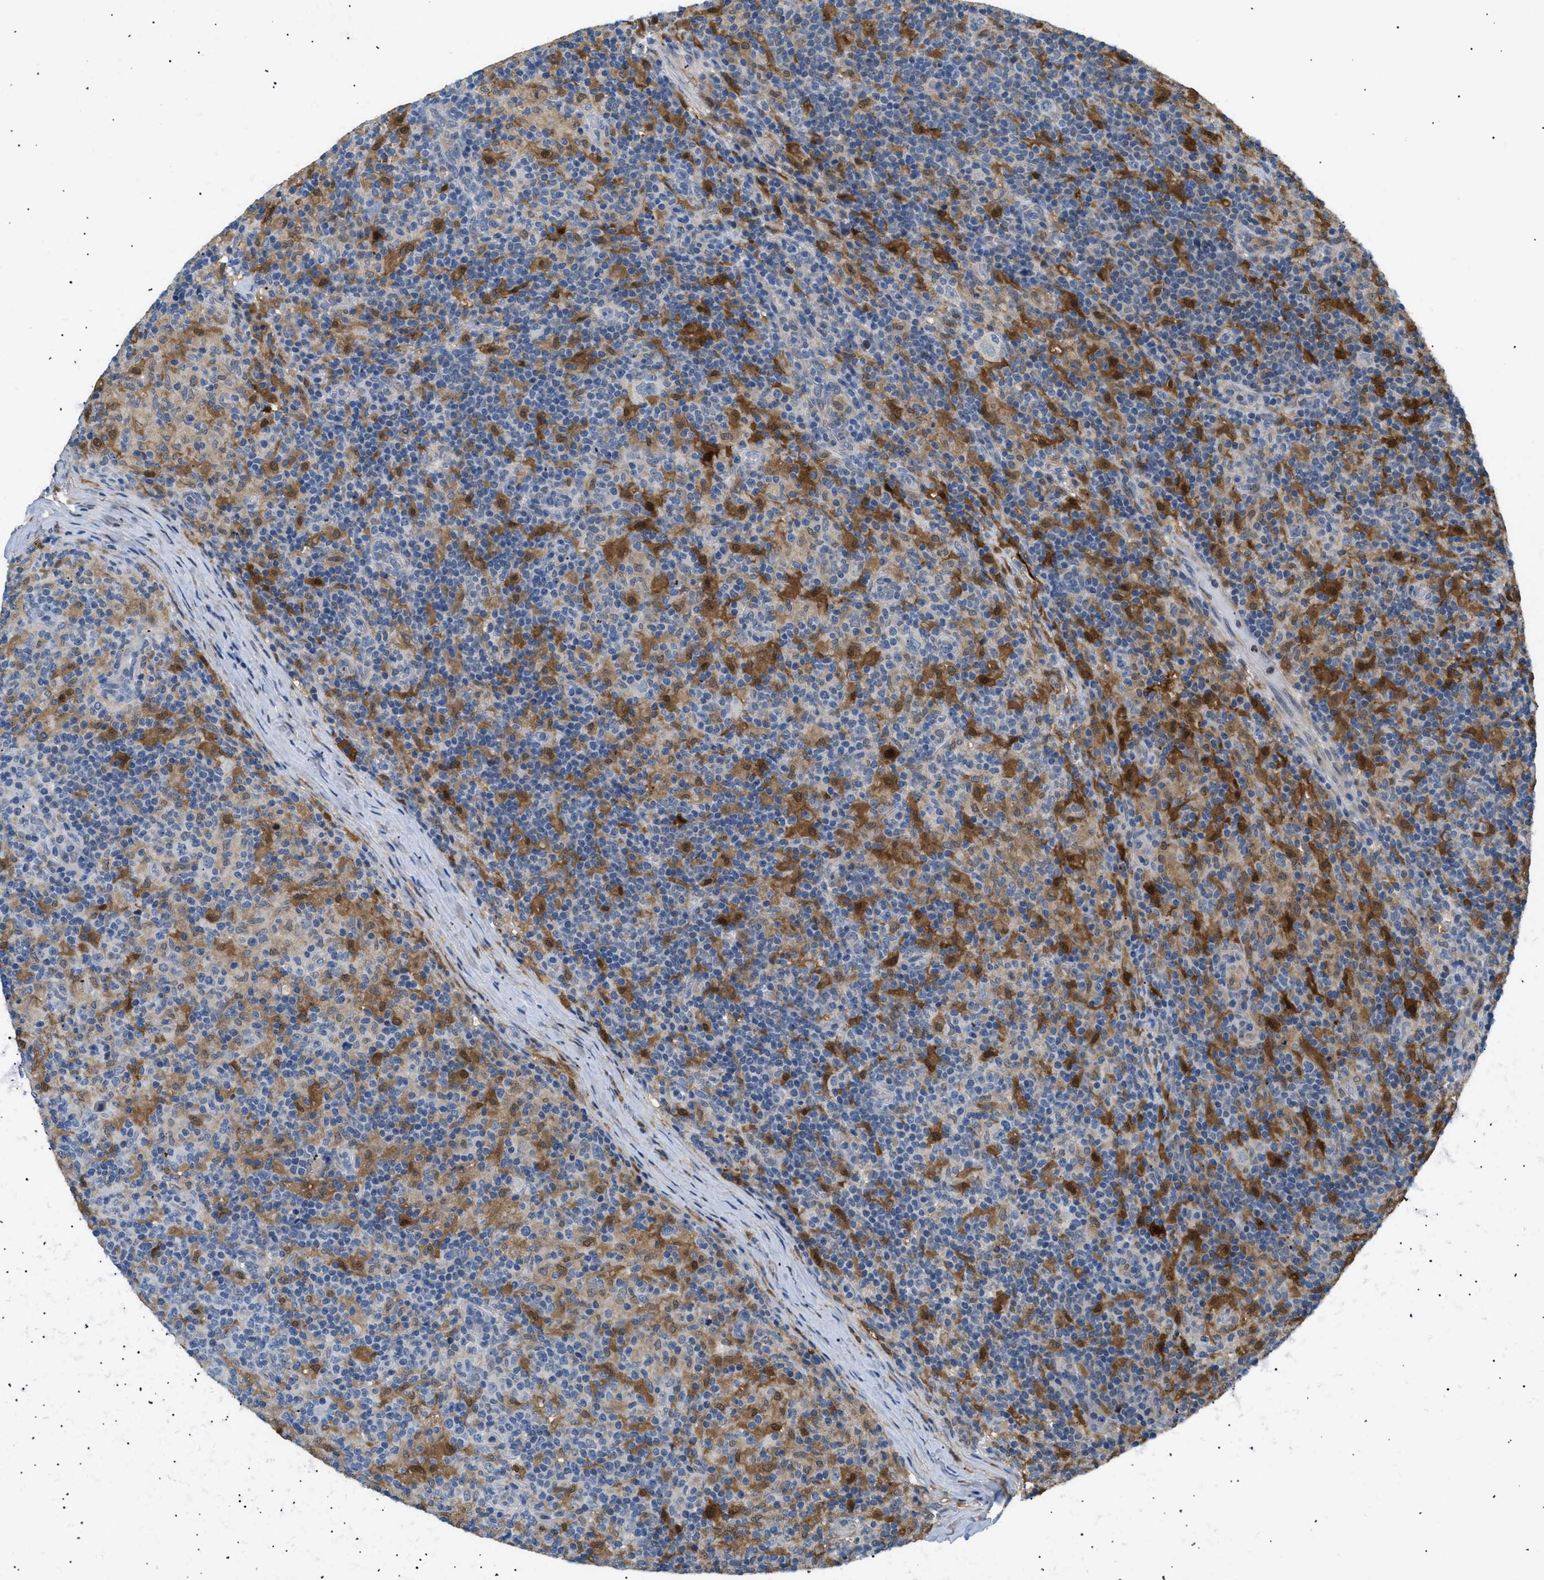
{"staining": {"intensity": "negative", "quantity": "none", "location": "none"}, "tissue": "lymphoma", "cell_type": "Tumor cells", "image_type": "cancer", "snomed": [{"axis": "morphology", "description": "Hodgkin's disease, NOS"}, {"axis": "topography", "description": "Lymph node"}], "caption": "The immunohistochemistry histopathology image has no significant staining in tumor cells of lymphoma tissue.", "gene": "AKR1A1", "patient": {"sex": "male", "age": 70}}